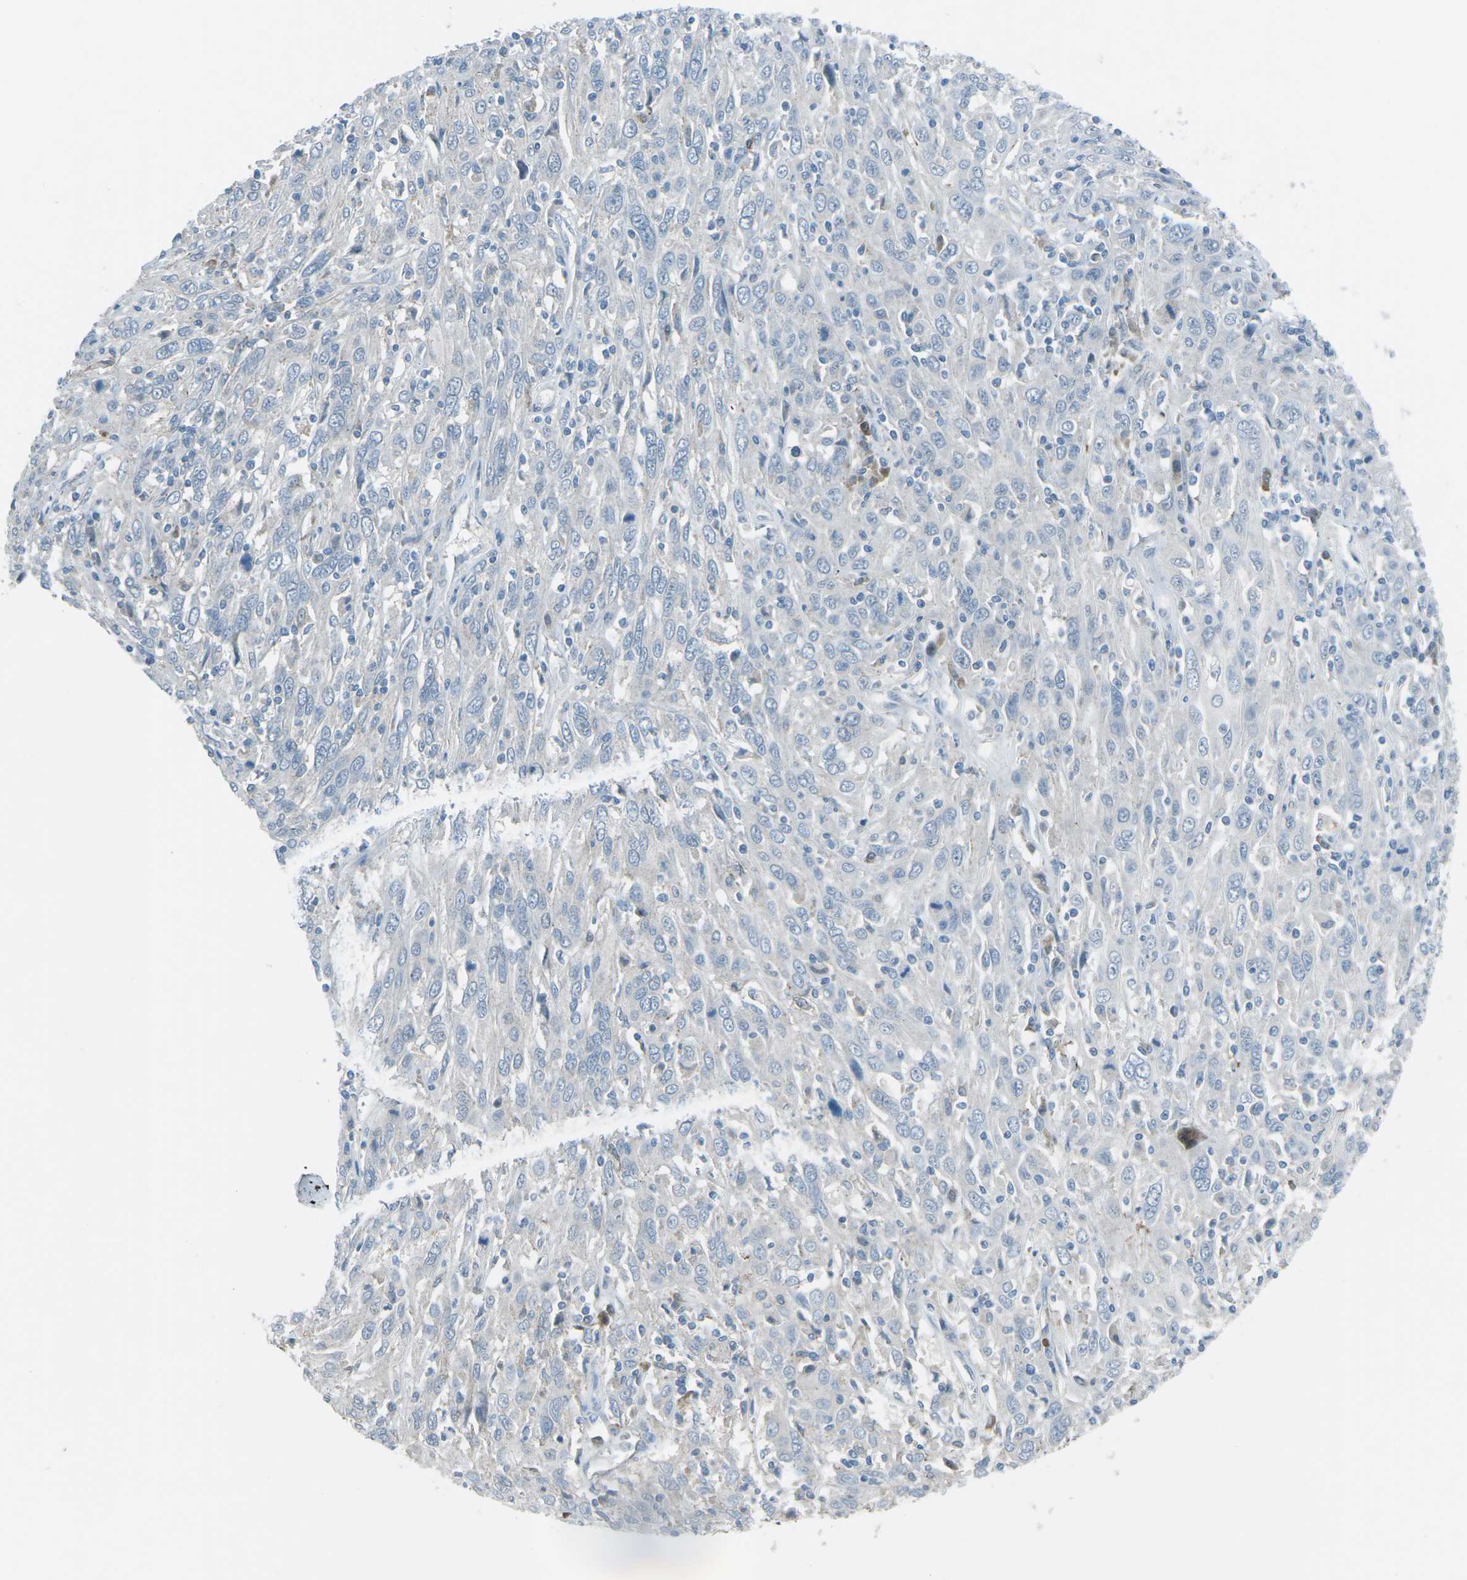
{"staining": {"intensity": "negative", "quantity": "none", "location": "none"}, "tissue": "cervical cancer", "cell_type": "Tumor cells", "image_type": "cancer", "snomed": [{"axis": "morphology", "description": "Squamous cell carcinoma, NOS"}, {"axis": "topography", "description": "Cervix"}], "caption": "Human cervical cancer stained for a protein using IHC demonstrates no staining in tumor cells.", "gene": "PRKCA", "patient": {"sex": "female", "age": 46}}